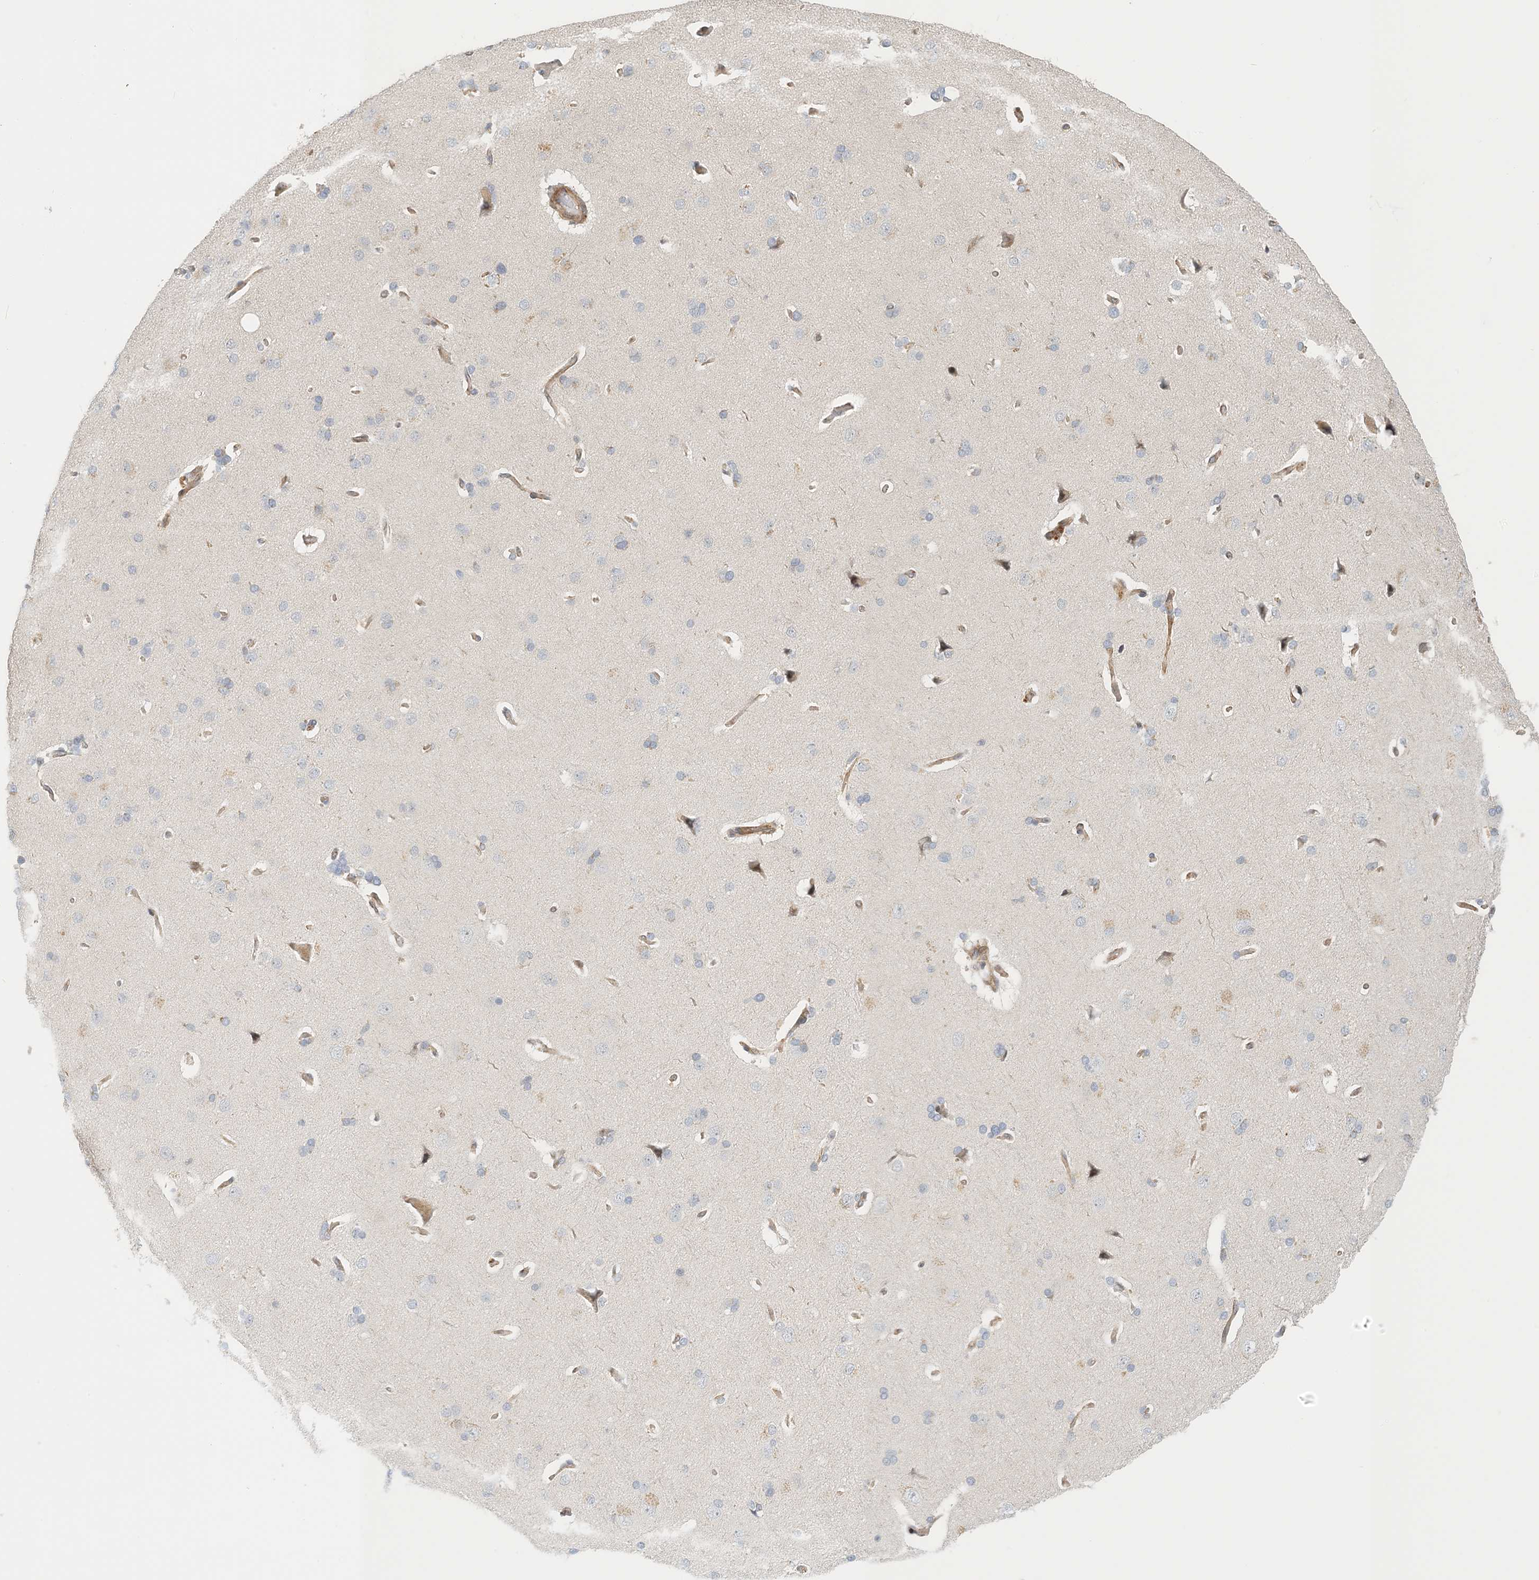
{"staining": {"intensity": "moderate", "quantity": "25%-75%", "location": "cytoplasmic/membranous"}, "tissue": "cerebral cortex", "cell_type": "Endothelial cells", "image_type": "normal", "snomed": [{"axis": "morphology", "description": "Normal tissue, NOS"}, {"axis": "topography", "description": "Cerebral cortex"}], "caption": "Immunohistochemical staining of unremarkable human cerebral cortex exhibits moderate cytoplasmic/membranous protein expression in approximately 25%-75% of endothelial cells.", "gene": "MAPKBP1", "patient": {"sex": "male", "age": 62}}